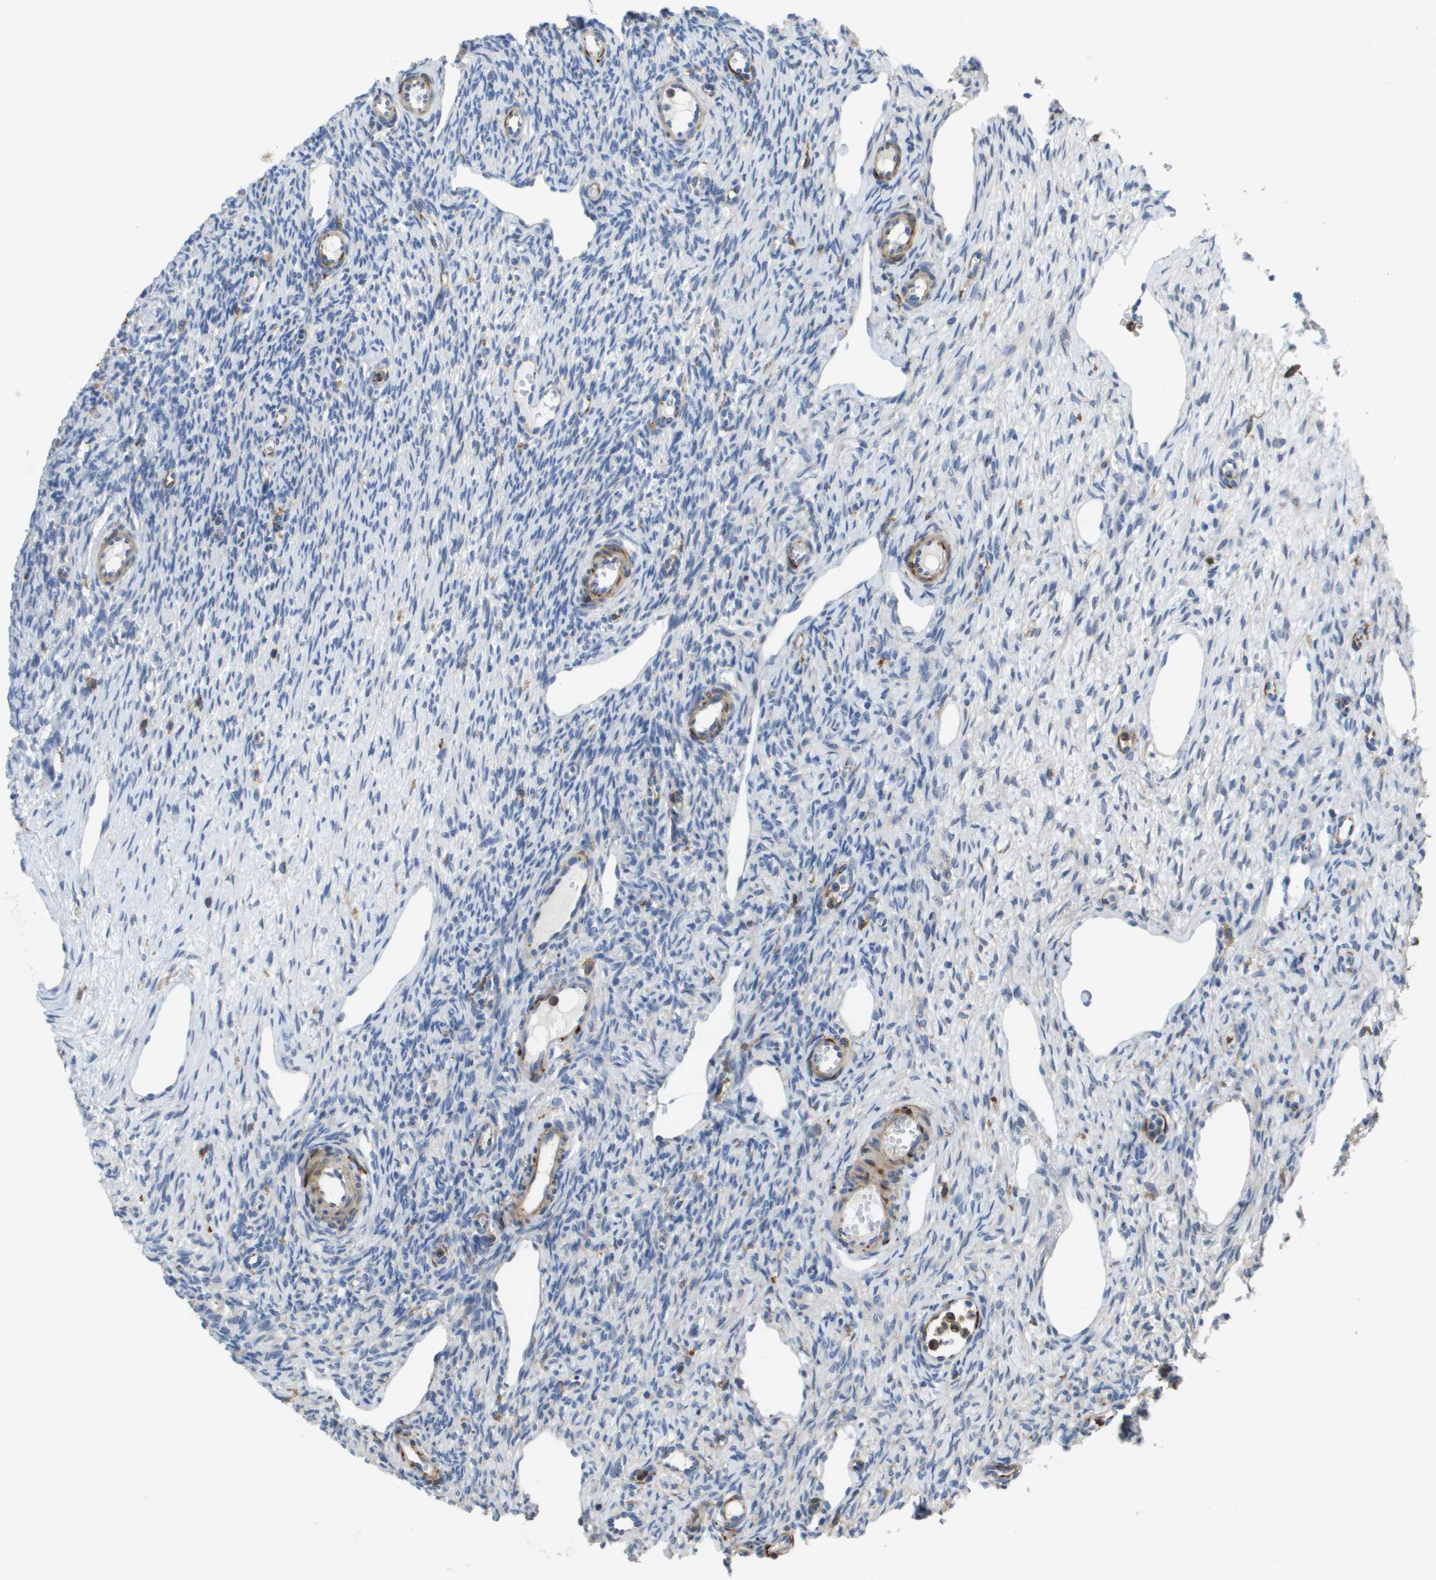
{"staining": {"intensity": "negative", "quantity": "none", "location": "none"}, "tissue": "ovary", "cell_type": "Follicle cells", "image_type": "normal", "snomed": [{"axis": "morphology", "description": "Normal tissue, NOS"}, {"axis": "topography", "description": "Ovary"}], "caption": "Immunohistochemistry image of benign ovary: ovary stained with DAB (3,3'-diaminobenzidine) shows no significant protein expression in follicle cells.", "gene": "SLC37A2", "patient": {"sex": "female", "age": 33}}